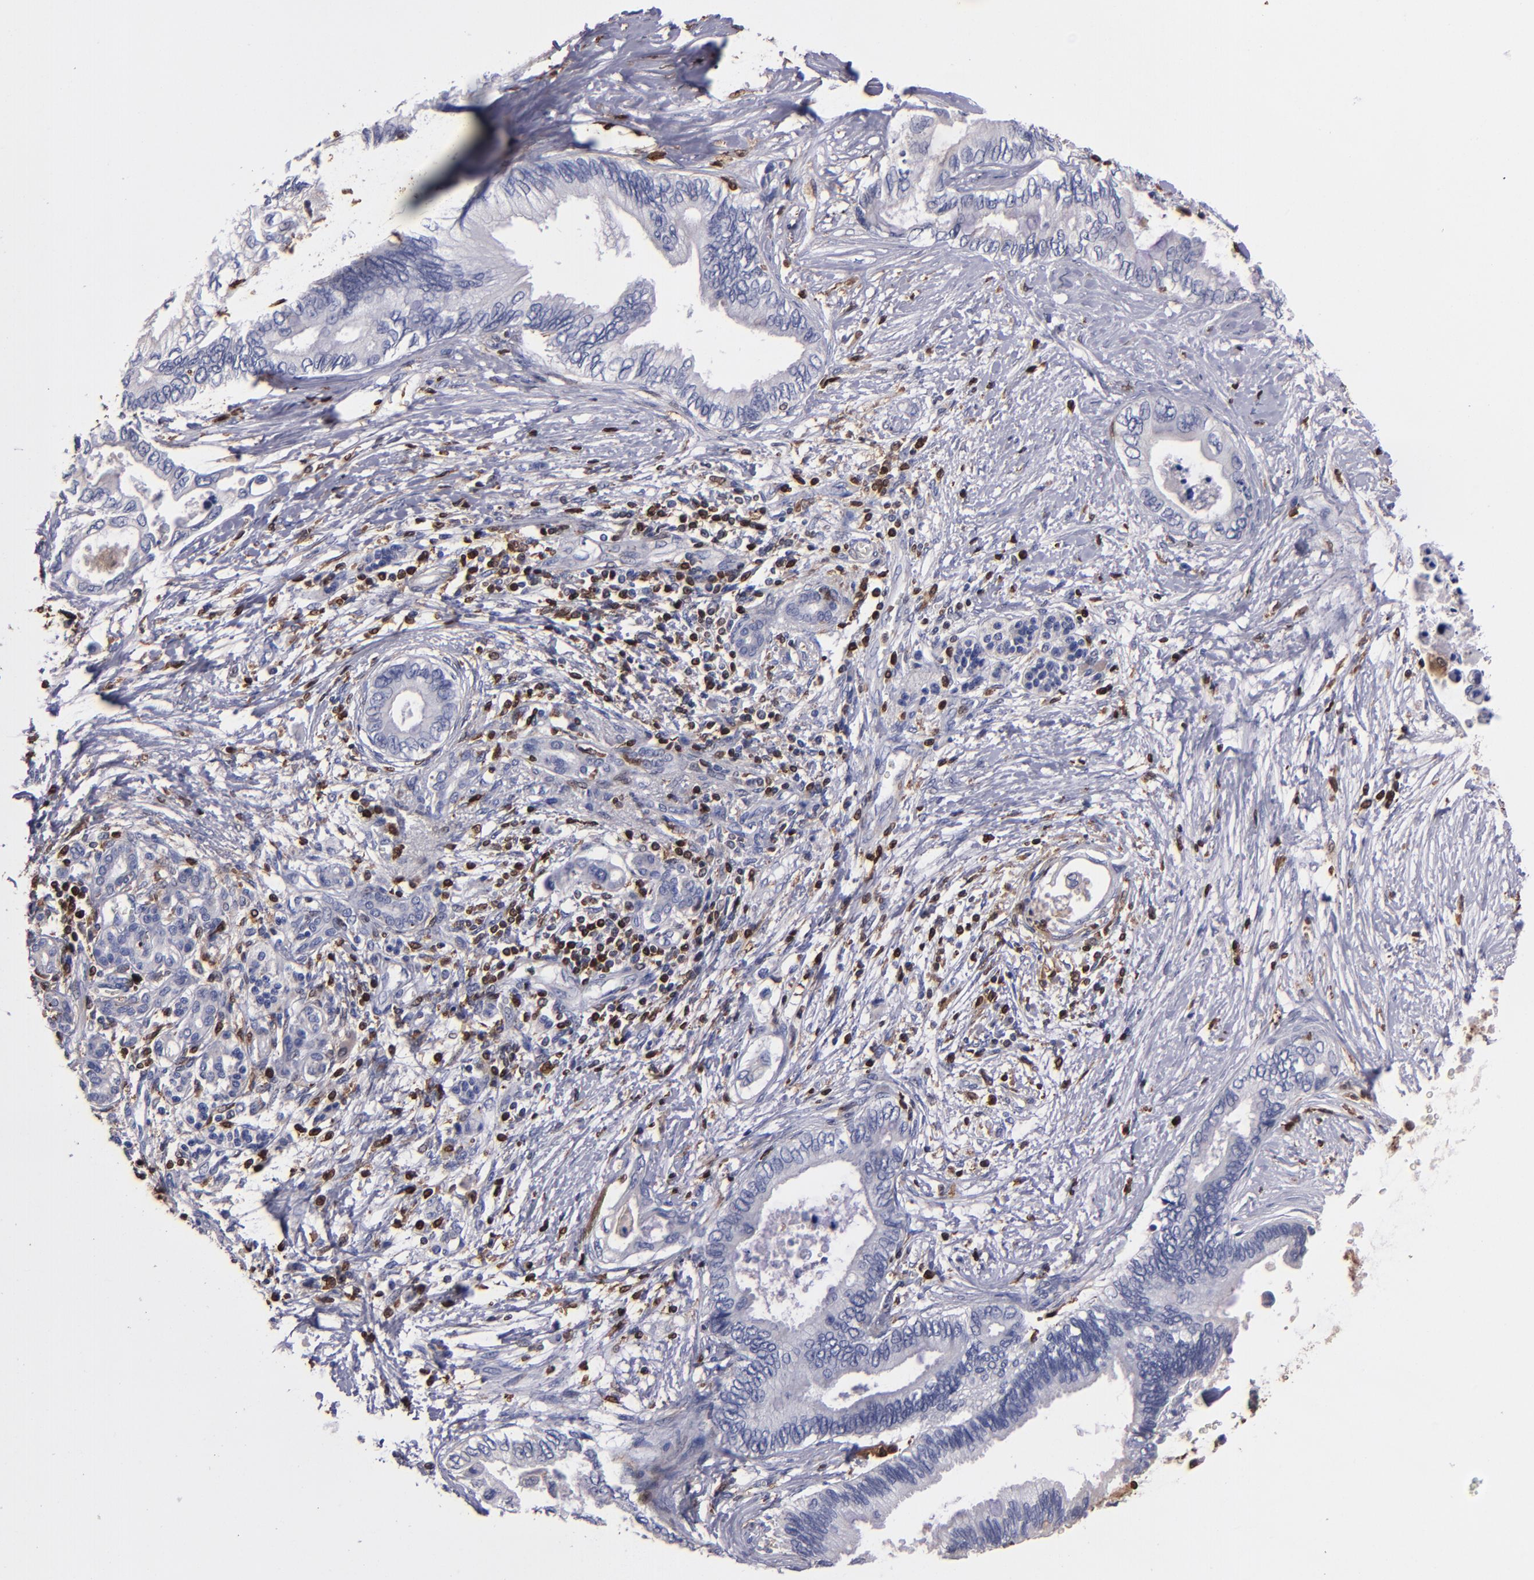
{"staining": {"intensity": "negative", "quantity": "none", "location": "none"}, "tissue": "pancreatic cancer", "cell_type": "Tumor cells", "image_type": "cancer", "snomed": [{"axis": "morphology", "description": "Adenocarcinoma, NOS"}, {"axis": "topography", "description": "Pancreas"}], "caption": "Tumor cells show no significant expression in adenocarcinoma (pancreatic). (Stains: DAB (3,3'-diaminobenzidine) immunohistochemistry with hematoxylin counter stain, Microscopy: brightfield microscopy at high magnification).", "gene": "S100A4", "patient": {"sex": "female", "age": 66}}